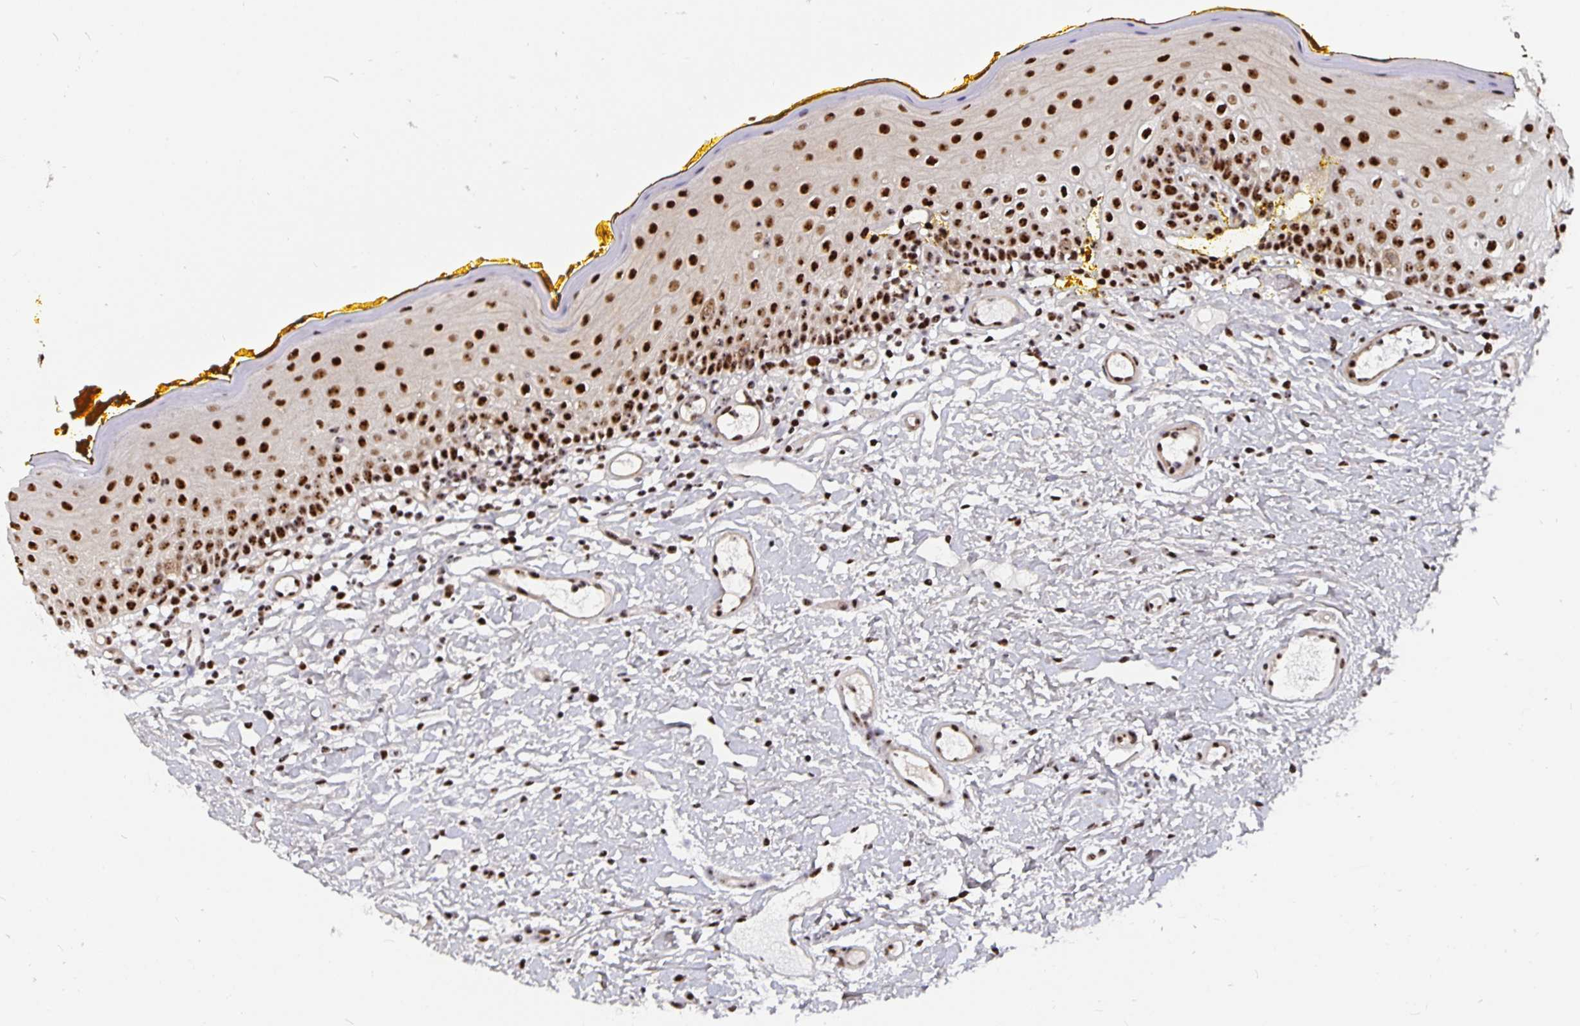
{"staining": {"intensity": "strong", "quantity": ">75%", "location": "nuclear"}, "tissue": "oral mucosa", "cell_type": "Squamous epithelial cells", "image_type": "normal", "snomed": [{"axis": "morphology", "description": "Normal tissue, NOS"}, {"axis": "topography", "description": "Oral tissue"}, {"axis": "topography", "description": "Tounge, NOS"}], "caption": "Unremarkable oral mucosa demonstrates strong nuclear positivity in approximately >75% of squamous epithelial cells, visualized by immunohistochemistry.", "gene": "LAS1L", "patient": {"sex": "female", "age": 58}}